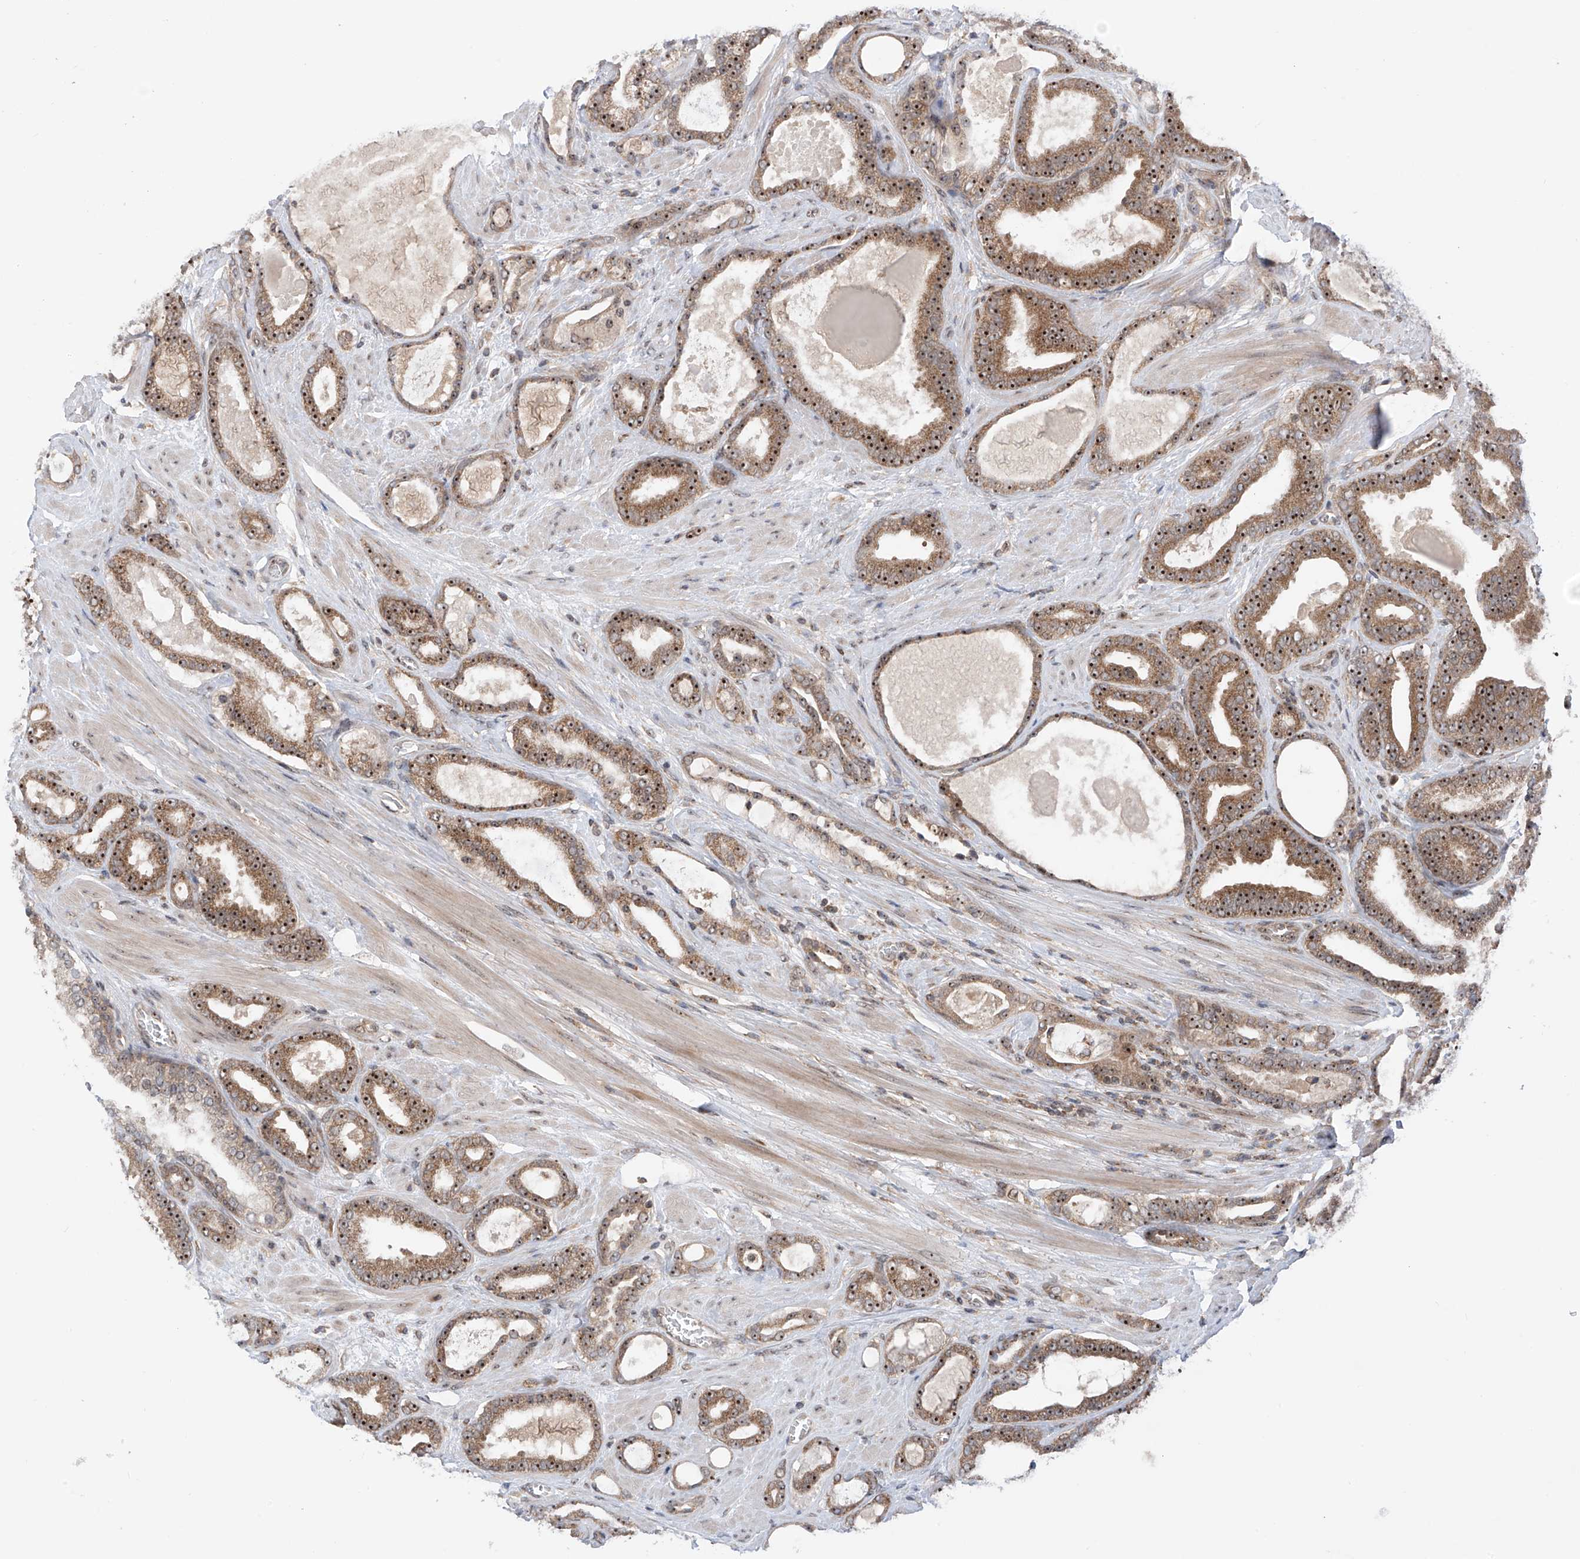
{"staining": {"intensity": "strong", "quantity": ">75%", "location": "cytoplasmic/membranous,nuclear"}, "tissue": "prostate cancer", "cell_type": "Tumor cells", "image_type": "cancer", "snomed": [{"axis": "morphology", "description": "Adenocarcinoma, High grade"}, {"axis": "topography", "description": "Prostate"}], "caption": "Human adenocarcinoma (high-grade) (prostate) stained for a protein (brown) reveals strong cytoplasmic/membranous and nuclear positive staining in about >75% of tumor cells.", "gene": "C1orf131", "patient": {"sex": "male", "age": 60}}